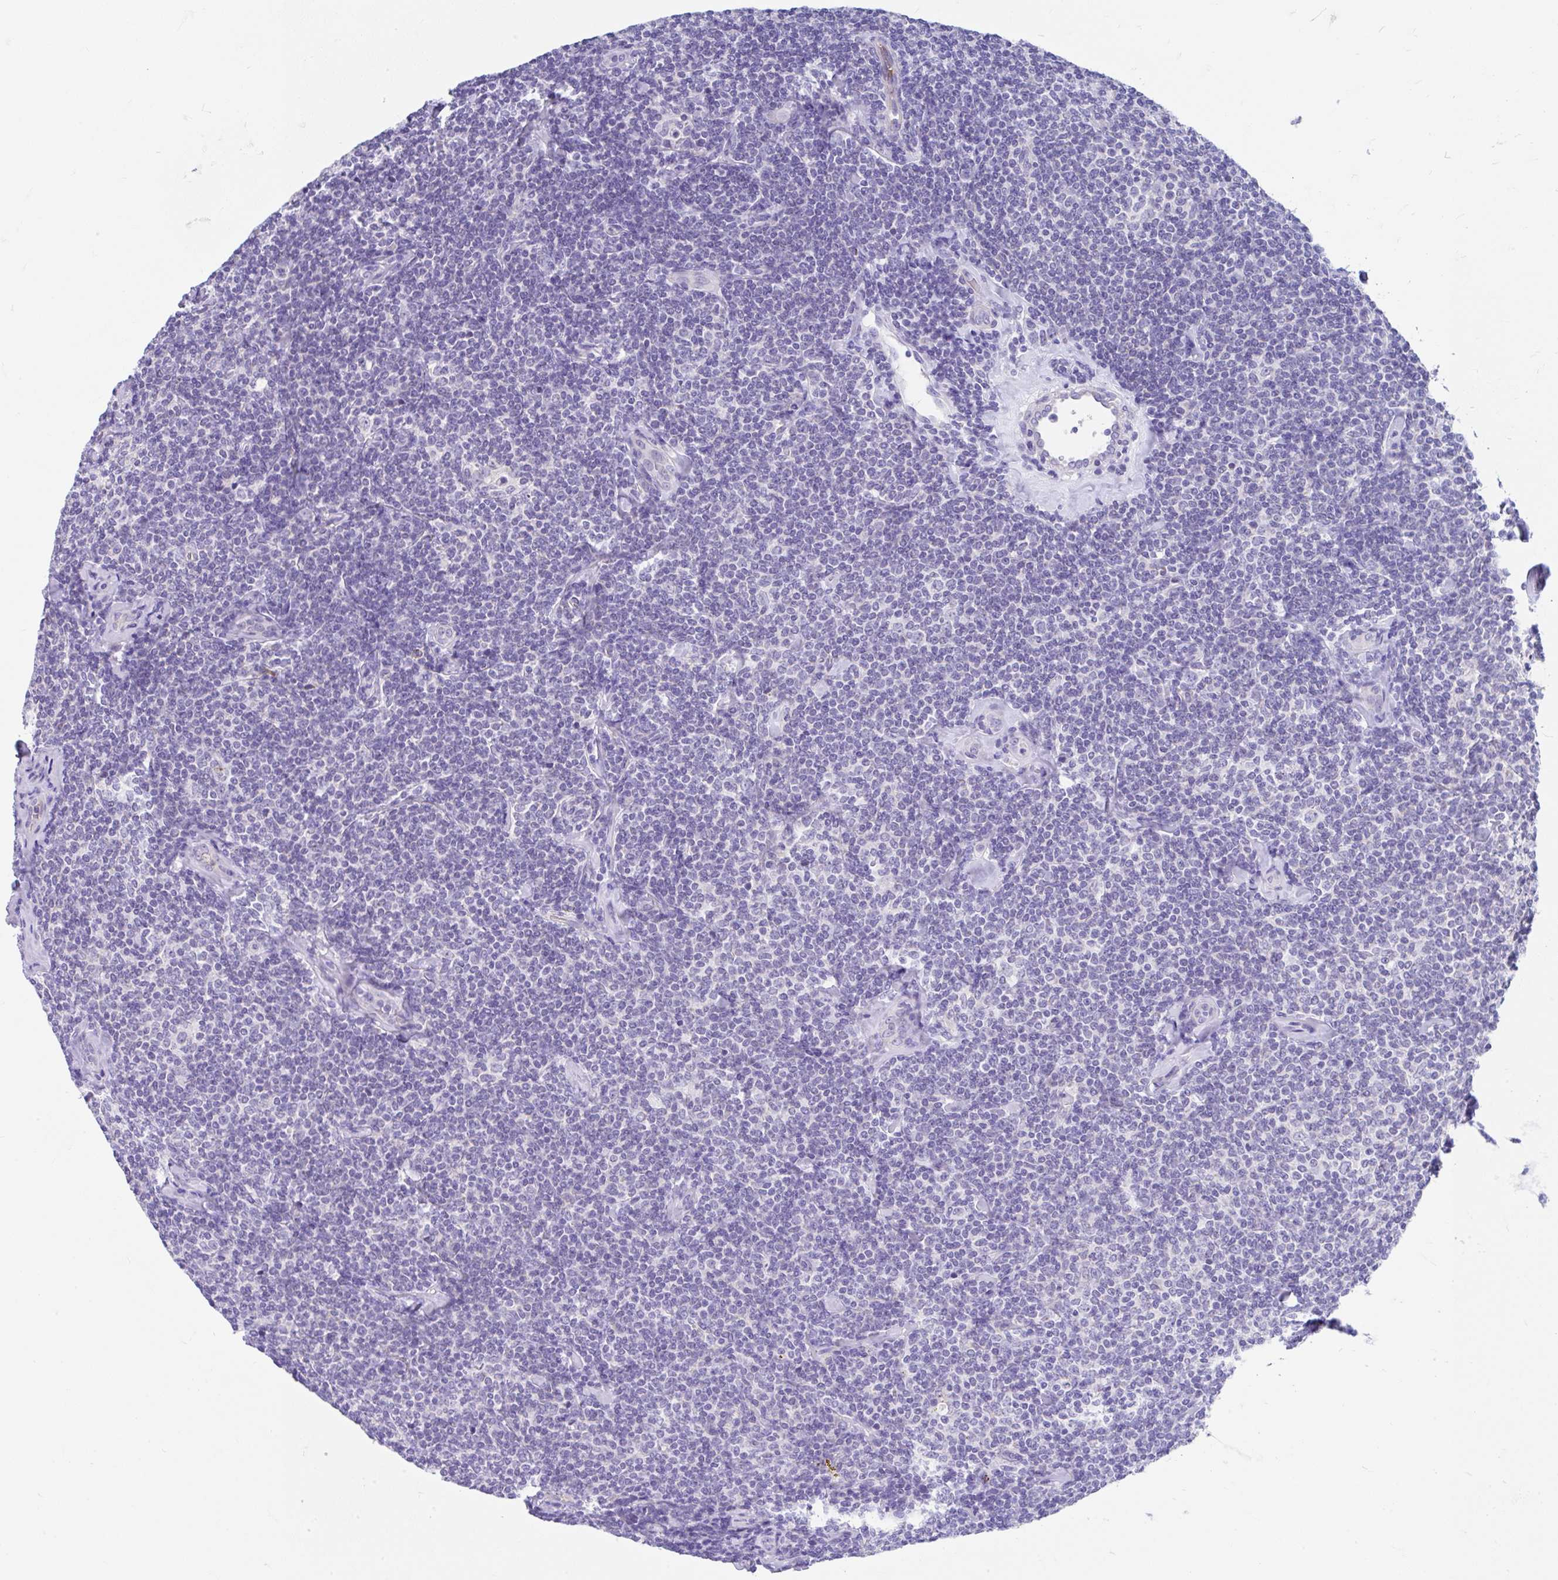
{"staining": {"intensity": "negative", "quantity": "none", "location": "none"}, "tissue": "lymphoma", "cell_type": "Tumor cells", "image_type": "cancer", "snomed": [{"axis": "morphology", "description": "Malignant lymphoma, non-Hodgkin's type, Low grade"}, {"axis": "topography", "description": "Lymph node"}], "caption": "Immunohistochemistry of human malignant lymphoma, non-Hodgkin's type (low-grade) exhibits no expression in tumor cells.", "gene": "CCSAP", "patient": {"sex": "female", "age": 56}}